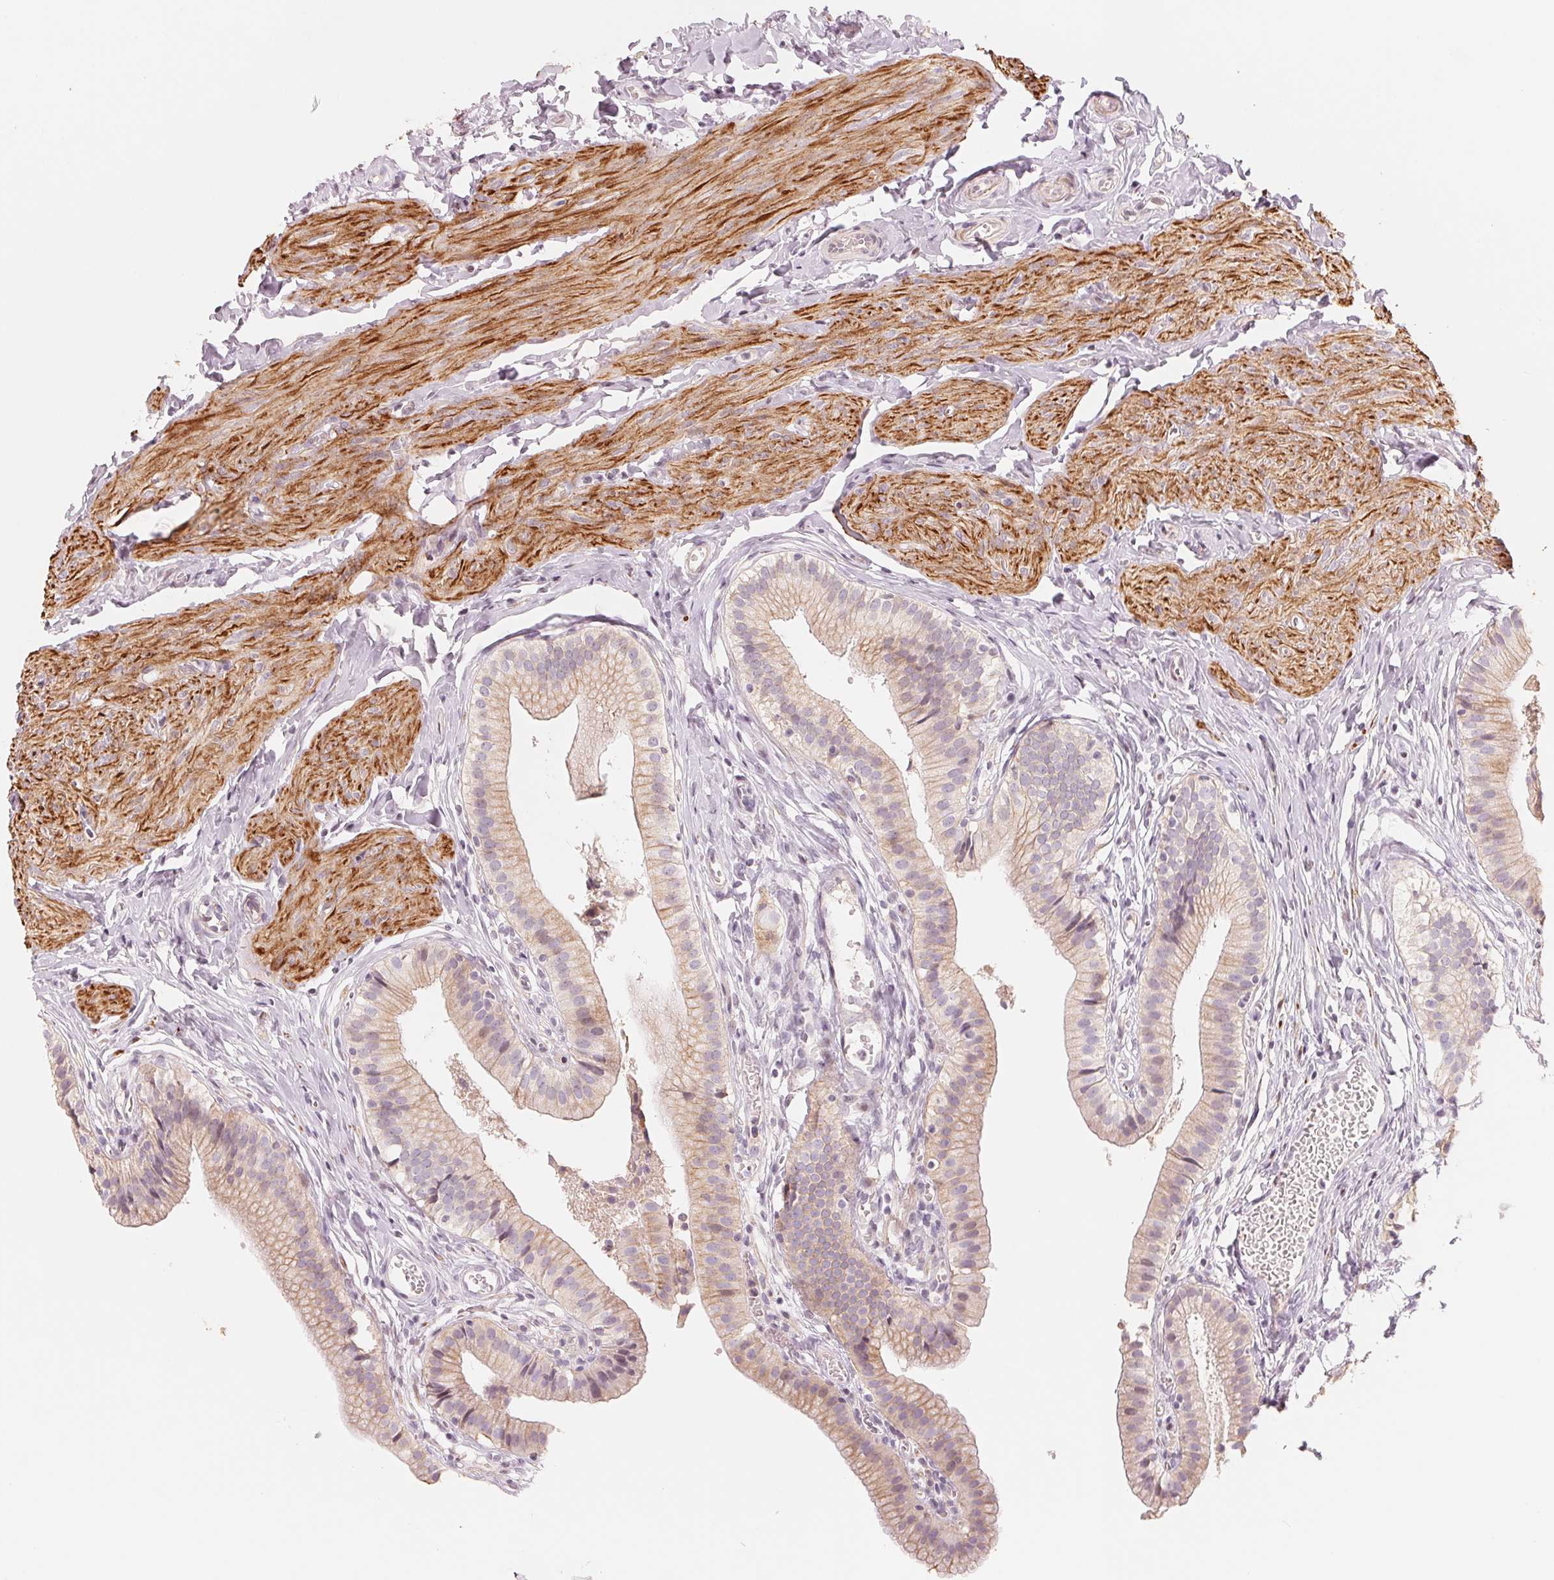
{"staining": {"intensity": "weak", "quantity": "25%-75%", "location": "cytoplasmic/membranous"}, "tissue": "gallbladder", "cell_type": "Glandular cells", "image_type": "normal", "snomed": [{"axis": "morphology", "description": "Normal tissue, NOS"}, {"axis": "topography", "description": "Gallbladder"}], "caption": "About 25%-75% of glandular cells in normal human gallbladder demonstrate weak cytoplasmic/membranous protein expression as visualized by brown immunohistochemical staining.", "gene": "SLC17A4", "patient": {"sex": "female", "age": 47}}